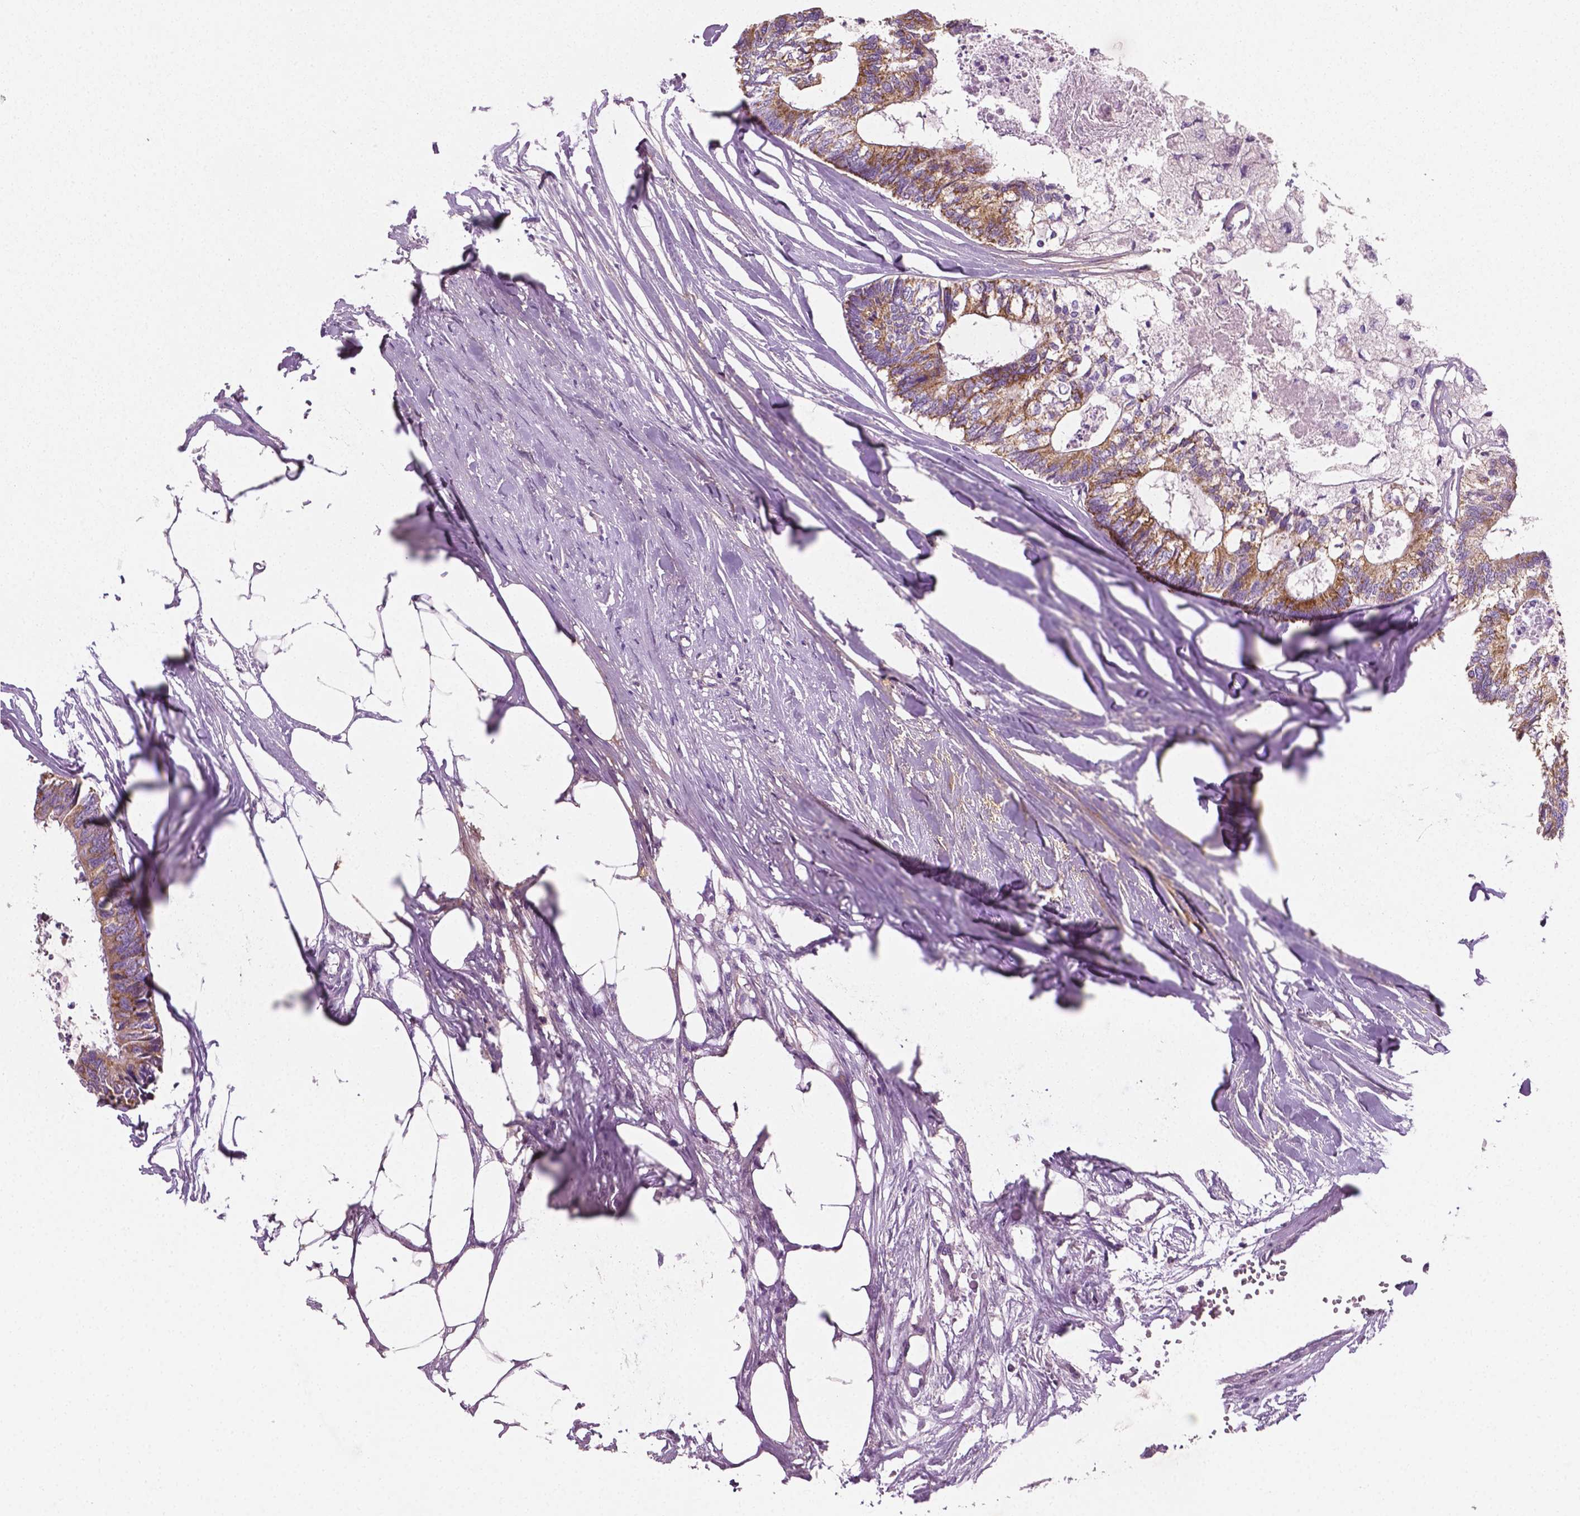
{"staining": {"intensity": "moderate", "quantity": ">75%", "location": "cytoplasmic/membranous"}, "tissue": "colorectal cancer", "cell_type": "Tumor cells", "image_type": "cancer", "snomed": [{"axis": "morphology", "description": "Adenocarcinoma, NOS"}, {"axis": "topography", "description": "Colon"}, {"axis": "topography", "description": "Rectum"}], "caption": "Human colorectal cancer (adenocarcinoma) stained with a brown dye exhibits moderate cytoplasmic/membranous positive staining in about >75% of tumor cells.", "gene": "PTX3", "patient": {"sex": "male", "age": 57}}